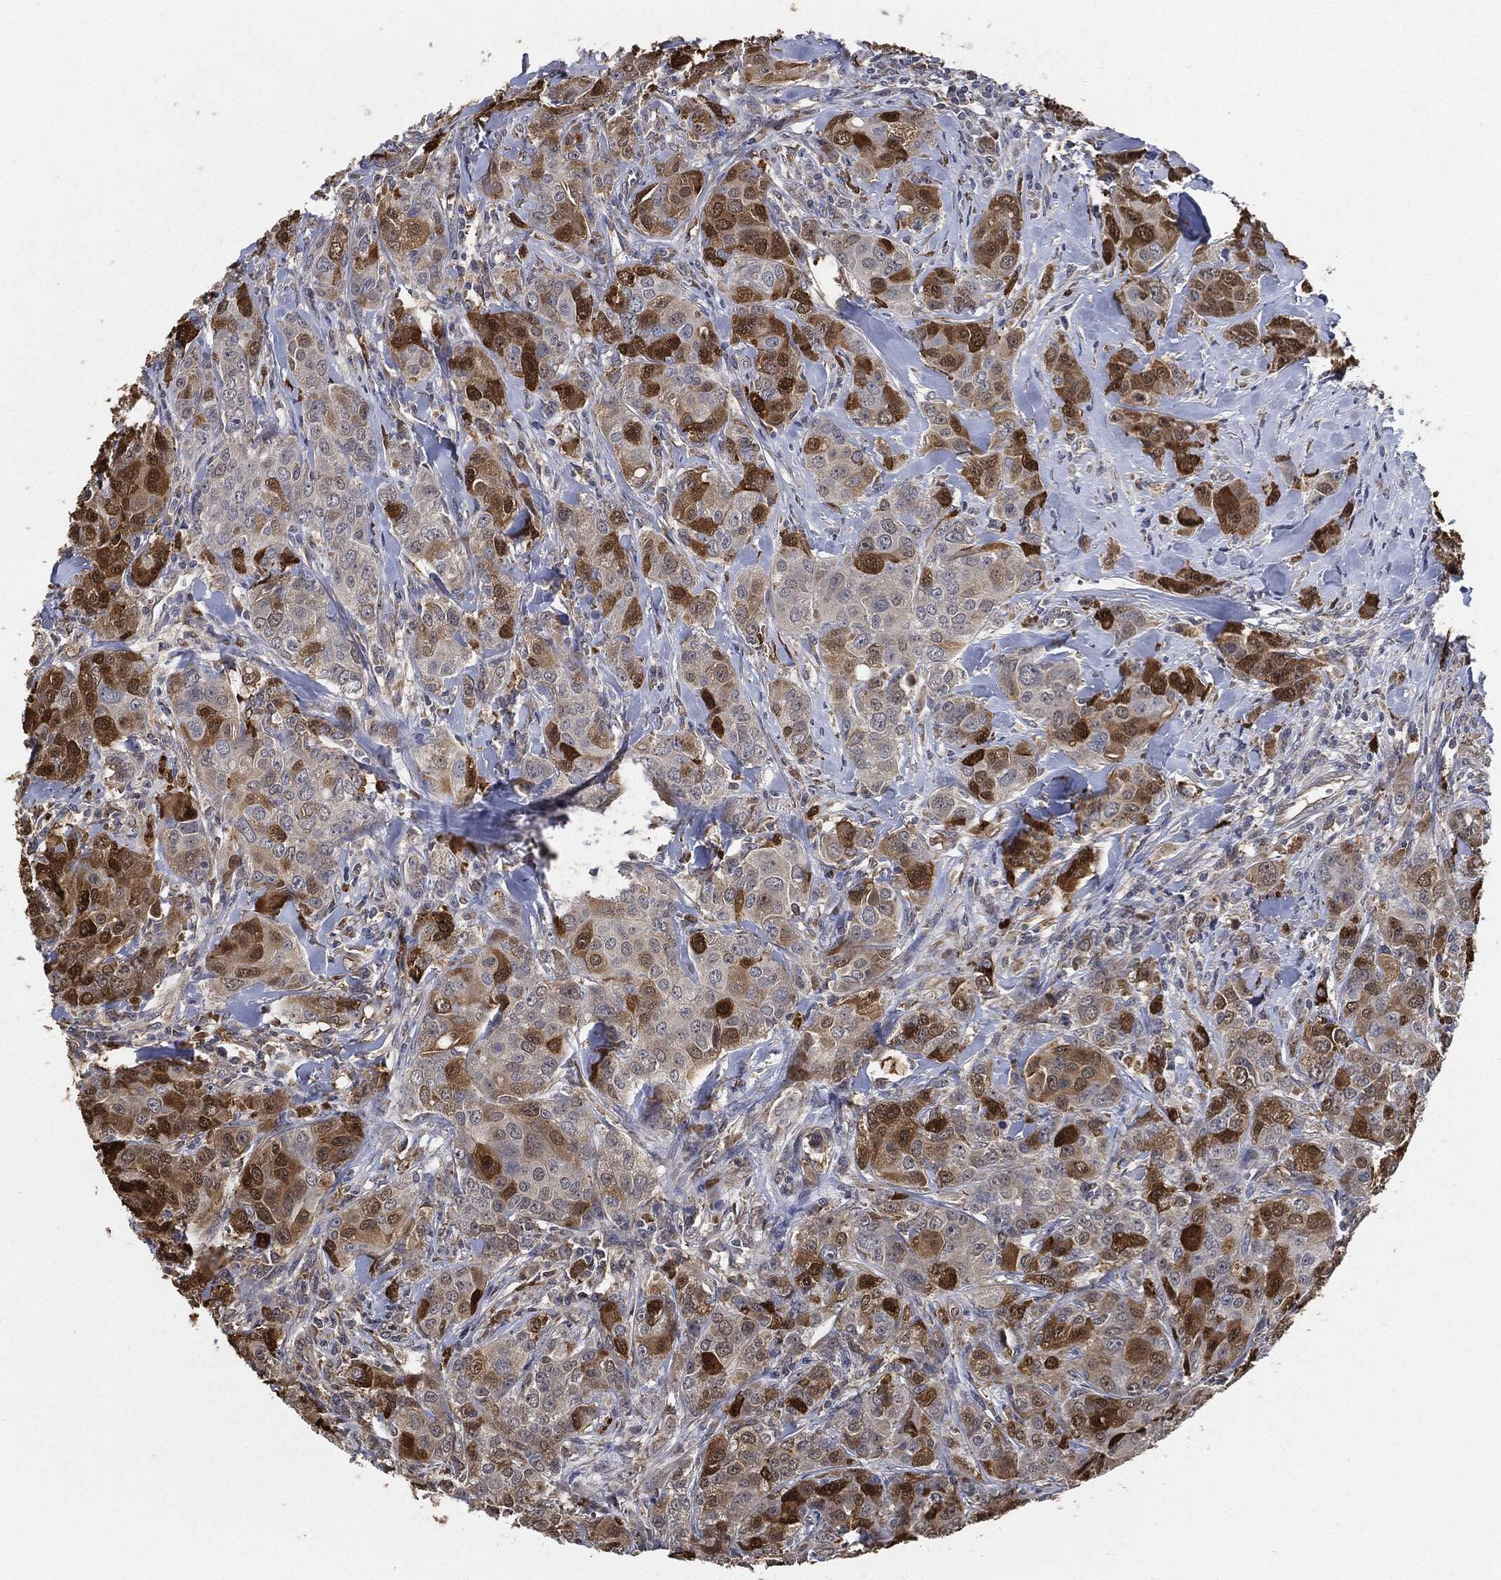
{"staining": {"intensity": "strong", "quantity": "25%-75%", "location": "cytoplasmic/membranous"}, "tissue": "breast cancer", "cell_type": "Tumor cells", "image_type": "cancer", "snomed": [{"axis": "morphology", "description": "Duct carcinoma"}, {"axis": "topography", "description": "Breast"}], "caption": "Strong cytoplasmic/membranous expression for a protein is identified in approximately 25%-75% of tumor cells of intraductal carcinoma (breast) using immunohistochemistry (IHC).", "gene": "S100A9", "patient": {"sex": "female", "age": 43}}